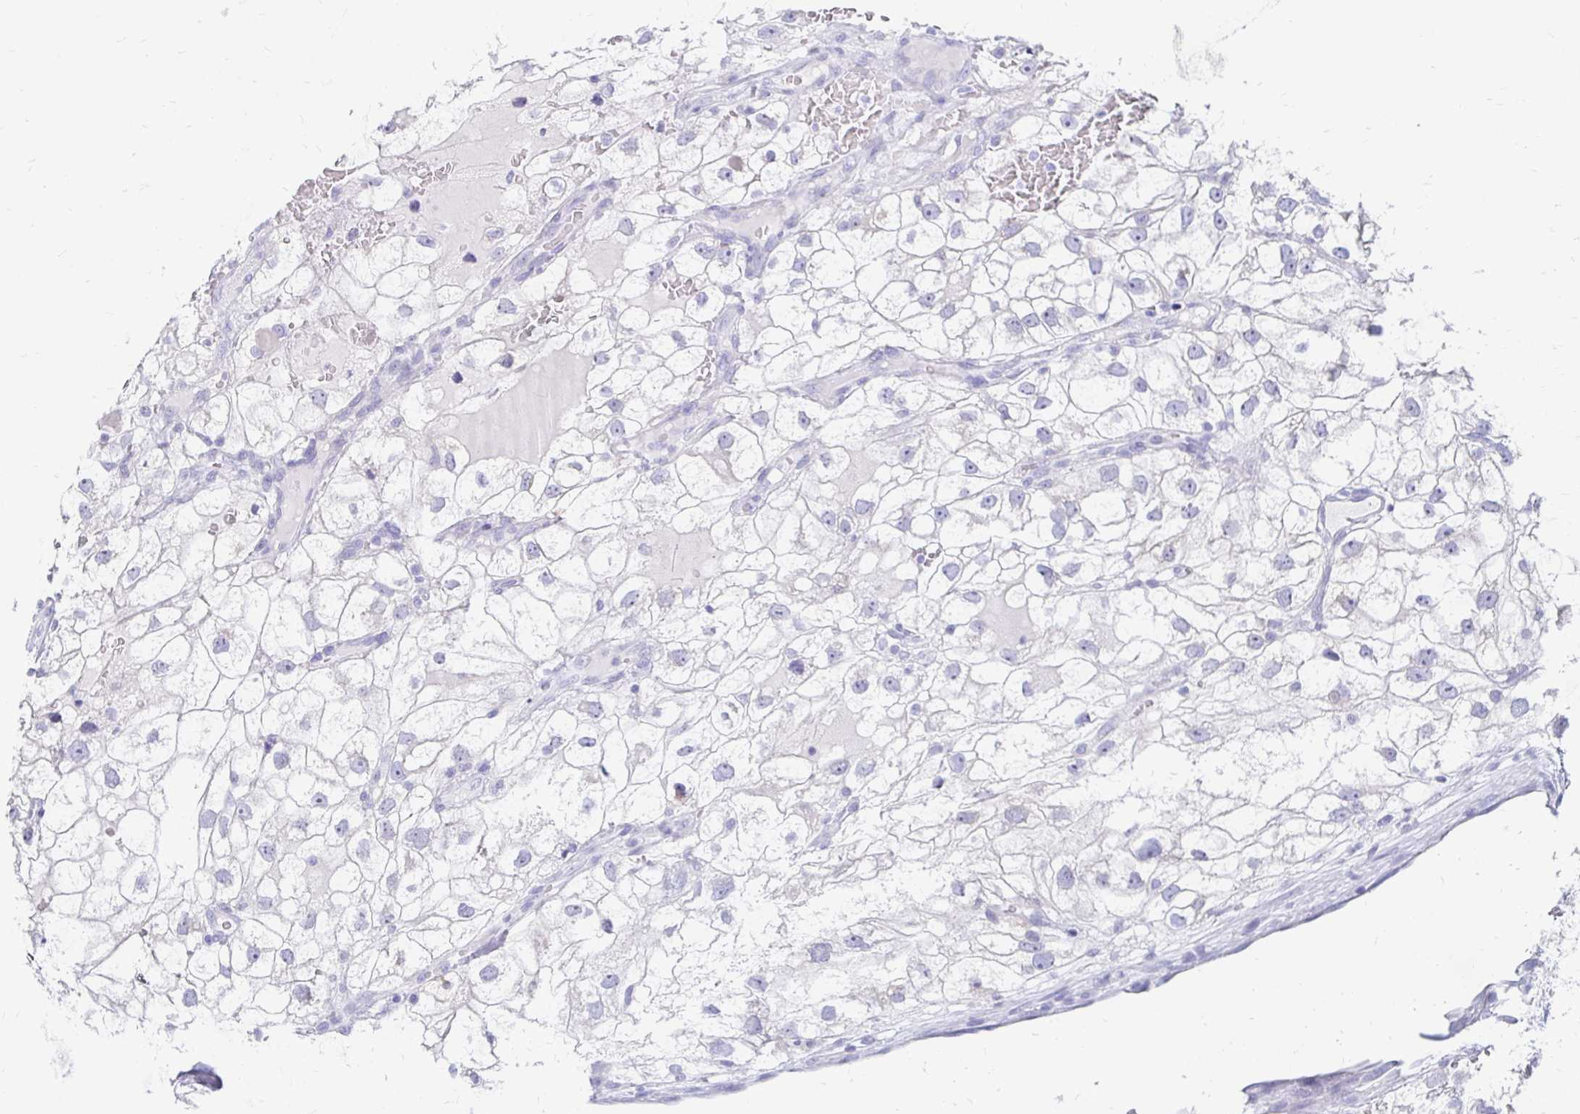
{"staining": {"intensity": "negative", "quantity": "none", "location": "none"}, "tissue": "renal cancer", "cell_type": "Tumor cells", "image_type": "cancer", "snomed": [{"axis": "morphology", "description": "Adenocarcinoma, NOS"}, {"axis": "topography", "description": "Kidney"}], "caption": "DAB (3,3'-diaminobenzidine) immunohistochemical staining of adenocarcinoma (renal) displays no significant expression in tumor cells. (Brightfield microscopy of DAB IHC at high magnification).", "gene": "PEG10", "patient": {"sex": "male", "age": 59}}